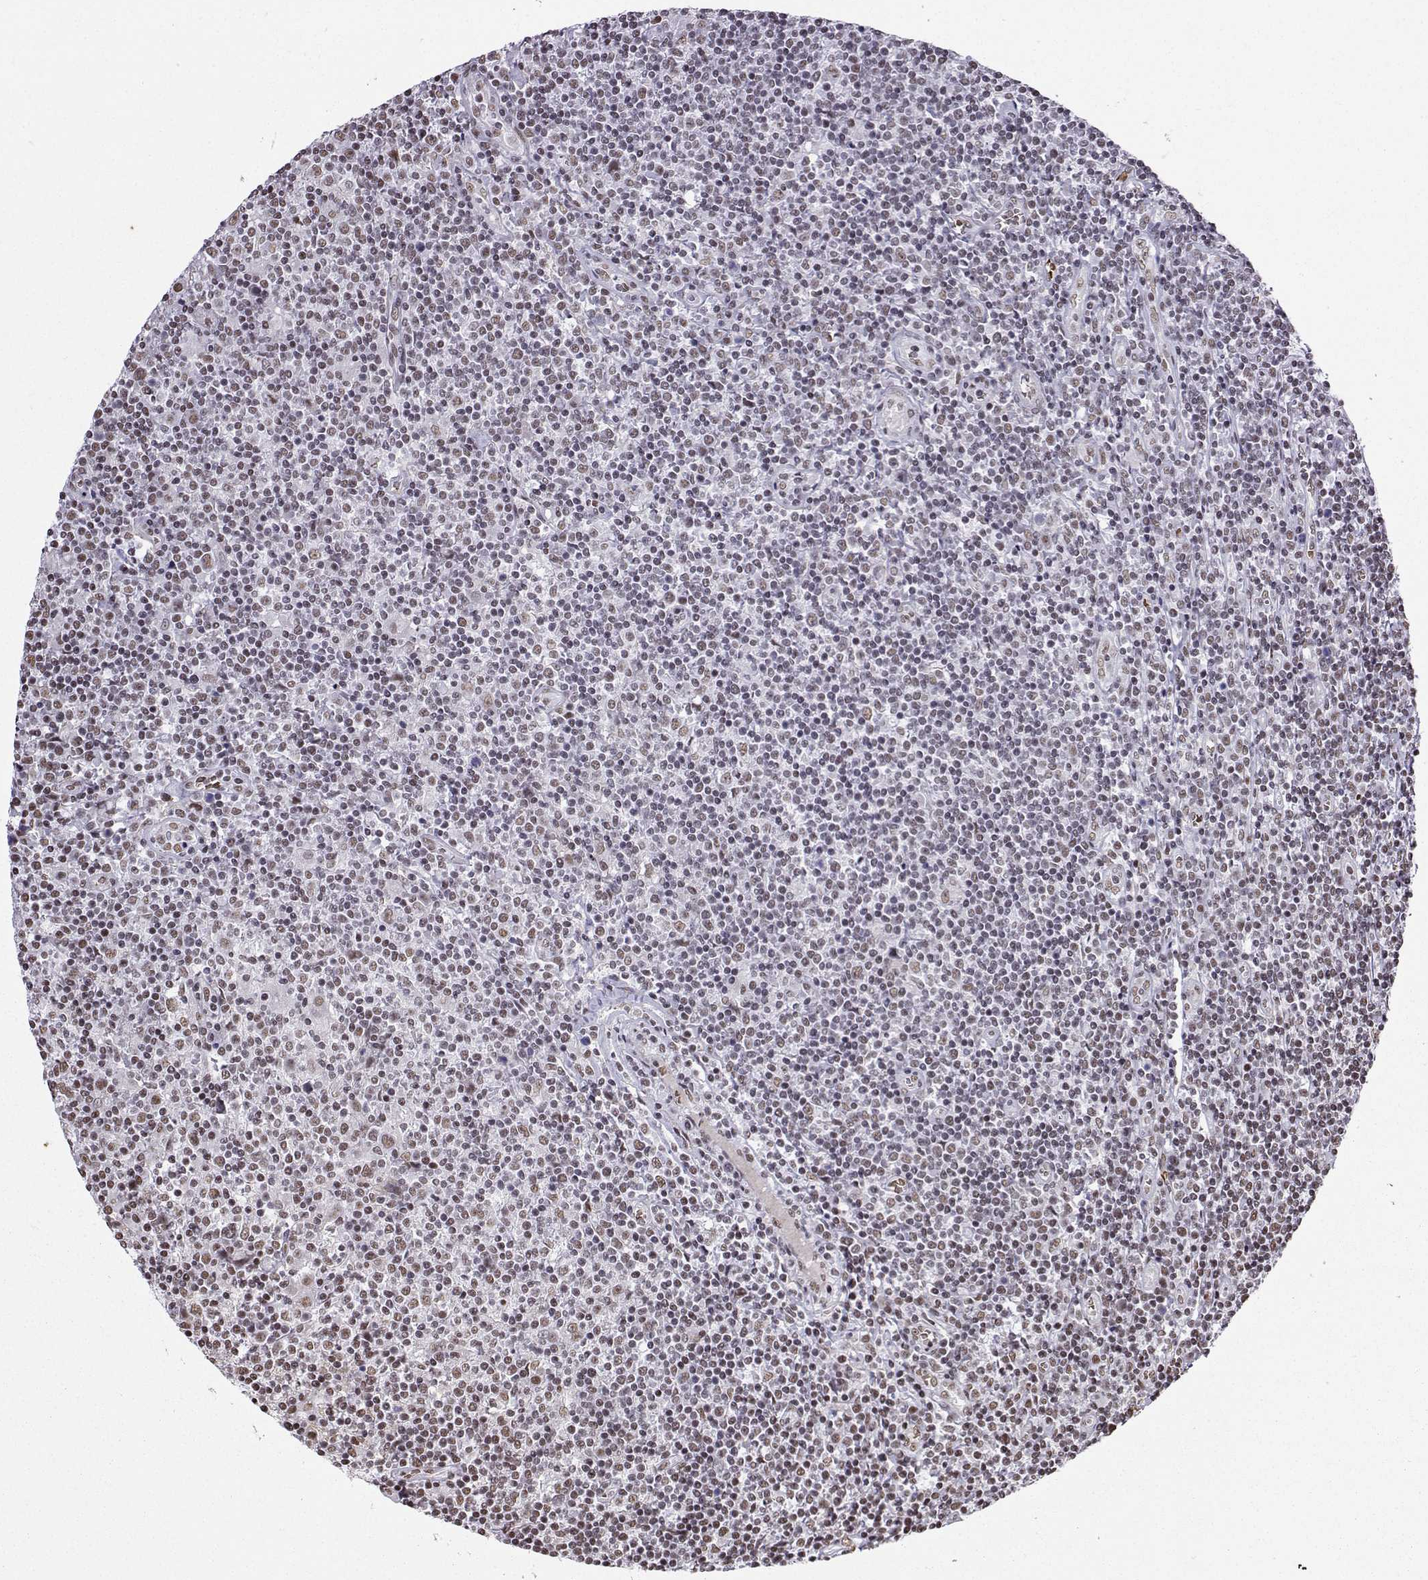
{"staining": {"intensity": "weak", "quantity": ">75%", "location": "nuclear"}, "tissue": "lymphoma", "cell_type": "Tumor cells", "image_type": "cancer", "snomed": [{"axis": "morphology", "description": "Hodgkin's disease, NOS"}, {"axis": "topography", "description": "Lymph node"}], "caption": "Brown immunohistochemical staining in Hodgkin's disease exhibits weak nuclear expression in about >75% of tumor cells.", "gene": "CCNK", "patient": {"sex": "male", "age": 40}}